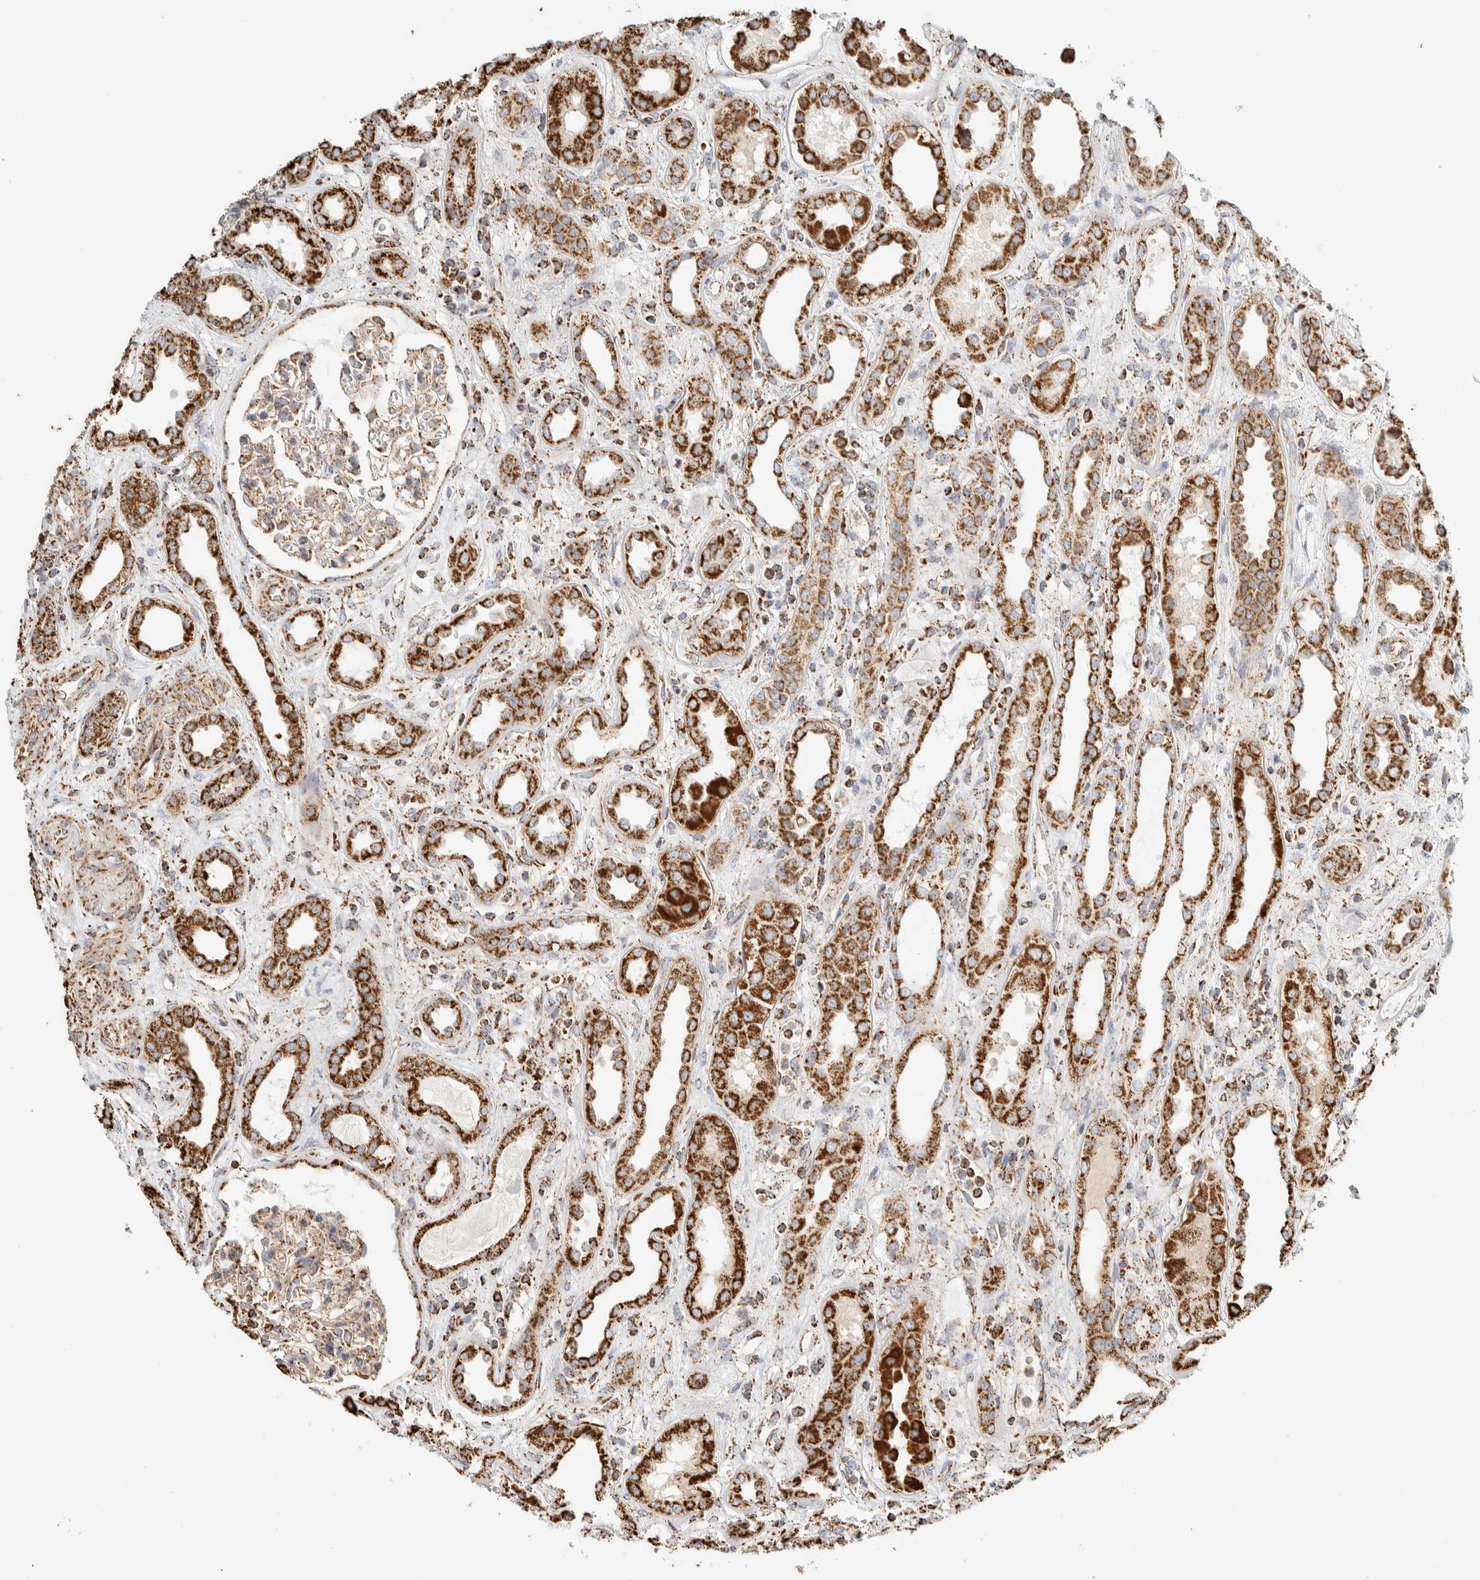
{"staining": {"intensity": "moderate", "quantity": "<25%", "location": "cytoplasmic/membranous"}, "tissue": "kidney", "cell_type": "Cells in glomeruli", "image_type": "normal", "snomed": [{"axis": "morphology", "description": "Normal tissue, NOS"}, {"axis": "topography", "description": "Kidney"}], "caption": "Immunohistochemical staining of normal kidney reveals moderate cytoplasmic/membranous protein positivity in about <25% of cells in glomeruli. (brown staining indicates protein expression, while blue staining denotes nuclei).", "gene": "ZNF454", "patient": {"sex": "male", "age": 59}}